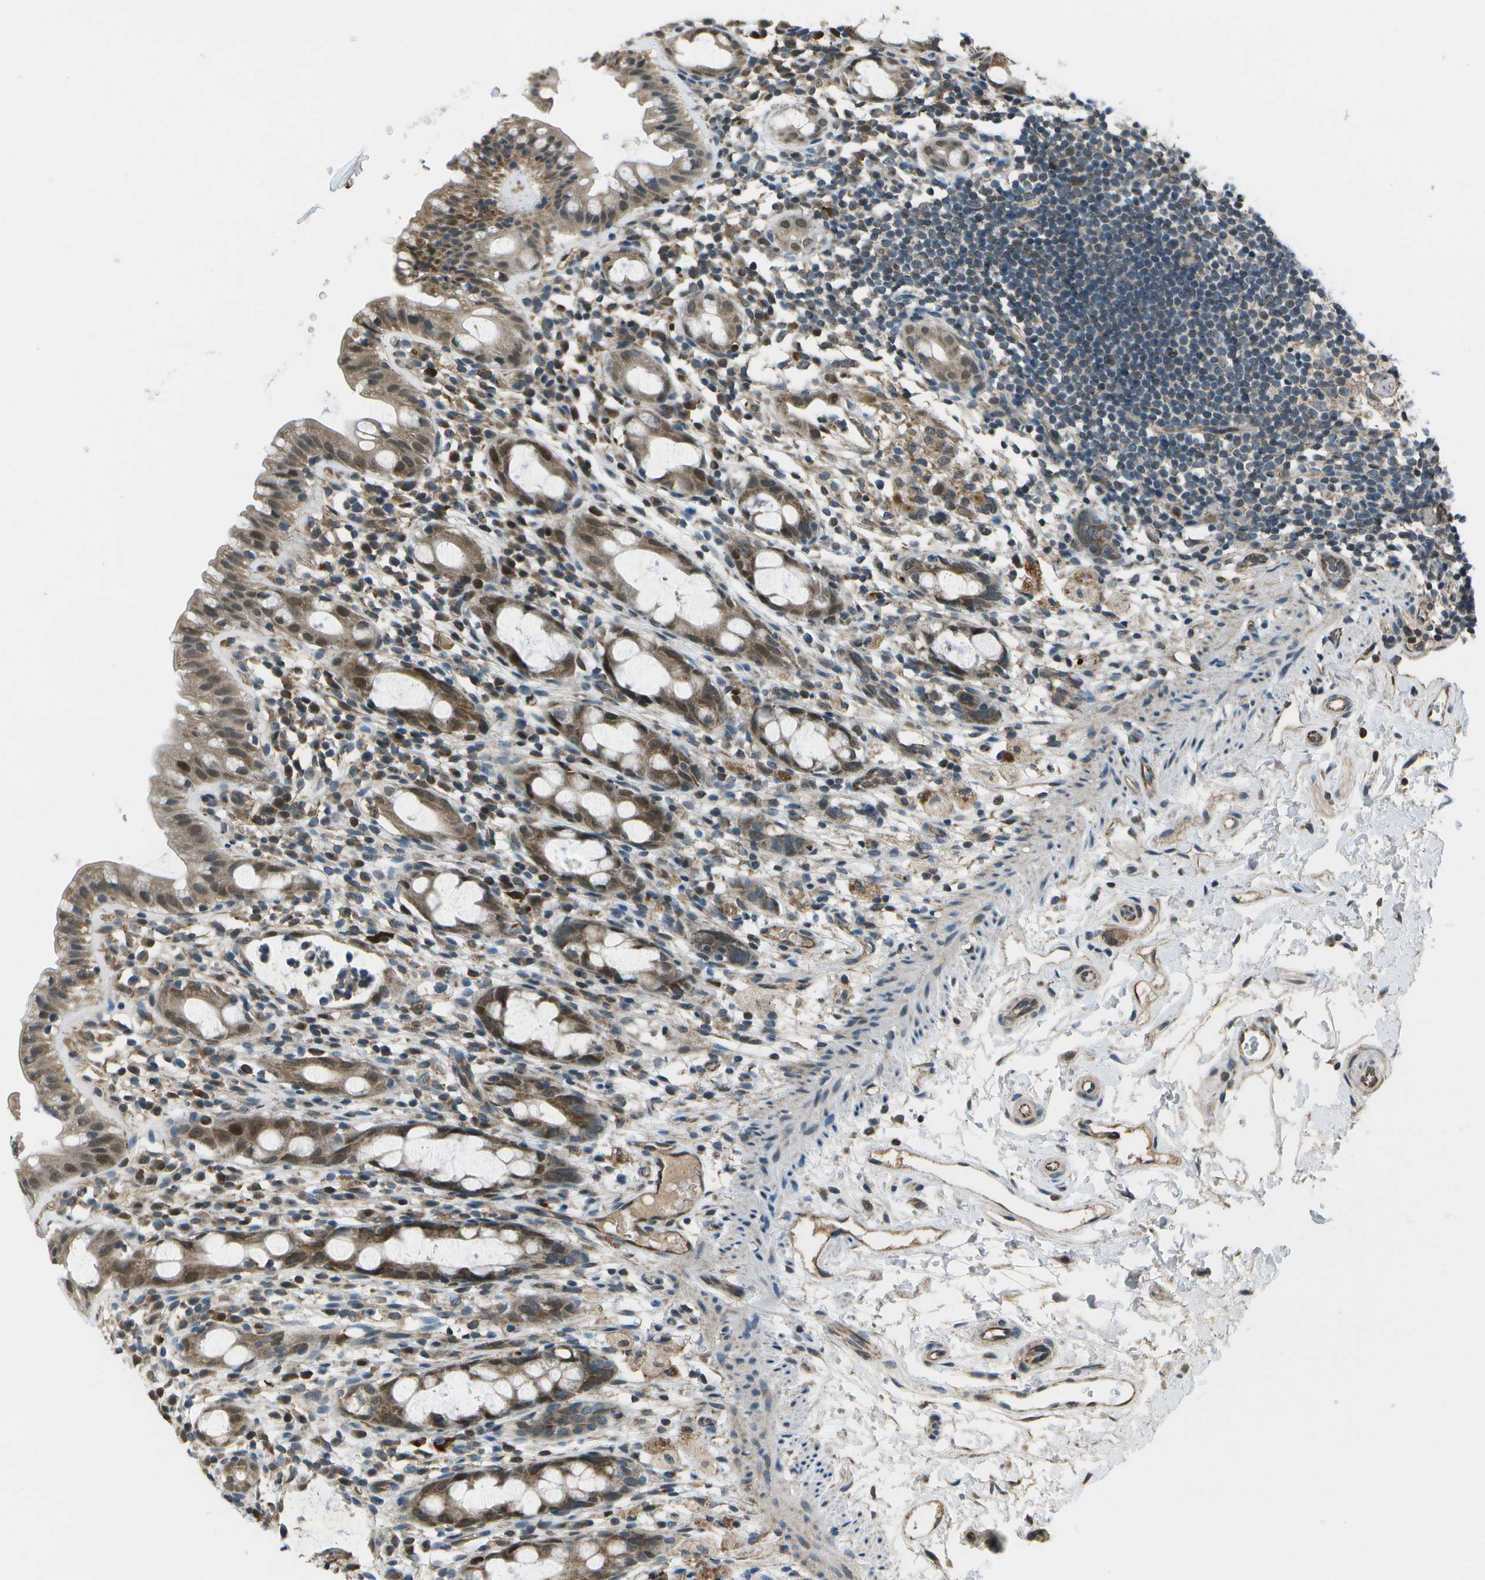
{"staining": {"intensity": "strong", "quantity": ">75%", "location": "cytoplasmic/membranous,nuclear"}, "tissue": "rectum", "cell_type": "Glandular cells", "image_type": "normal", "snomed": [{"axis": "morphology", "description": "Normal tissue, NOS"}, {"axis": "topography", "description": "Rectum"}], "caption": "Human rectum stained for a protein (brown) reveals strong cytoplasmic/membranous,nuclear positive expression in about >75% of glandular cells.", "gene": "EIF2AK1", "patient": {"sex": "male", "age": 44}}